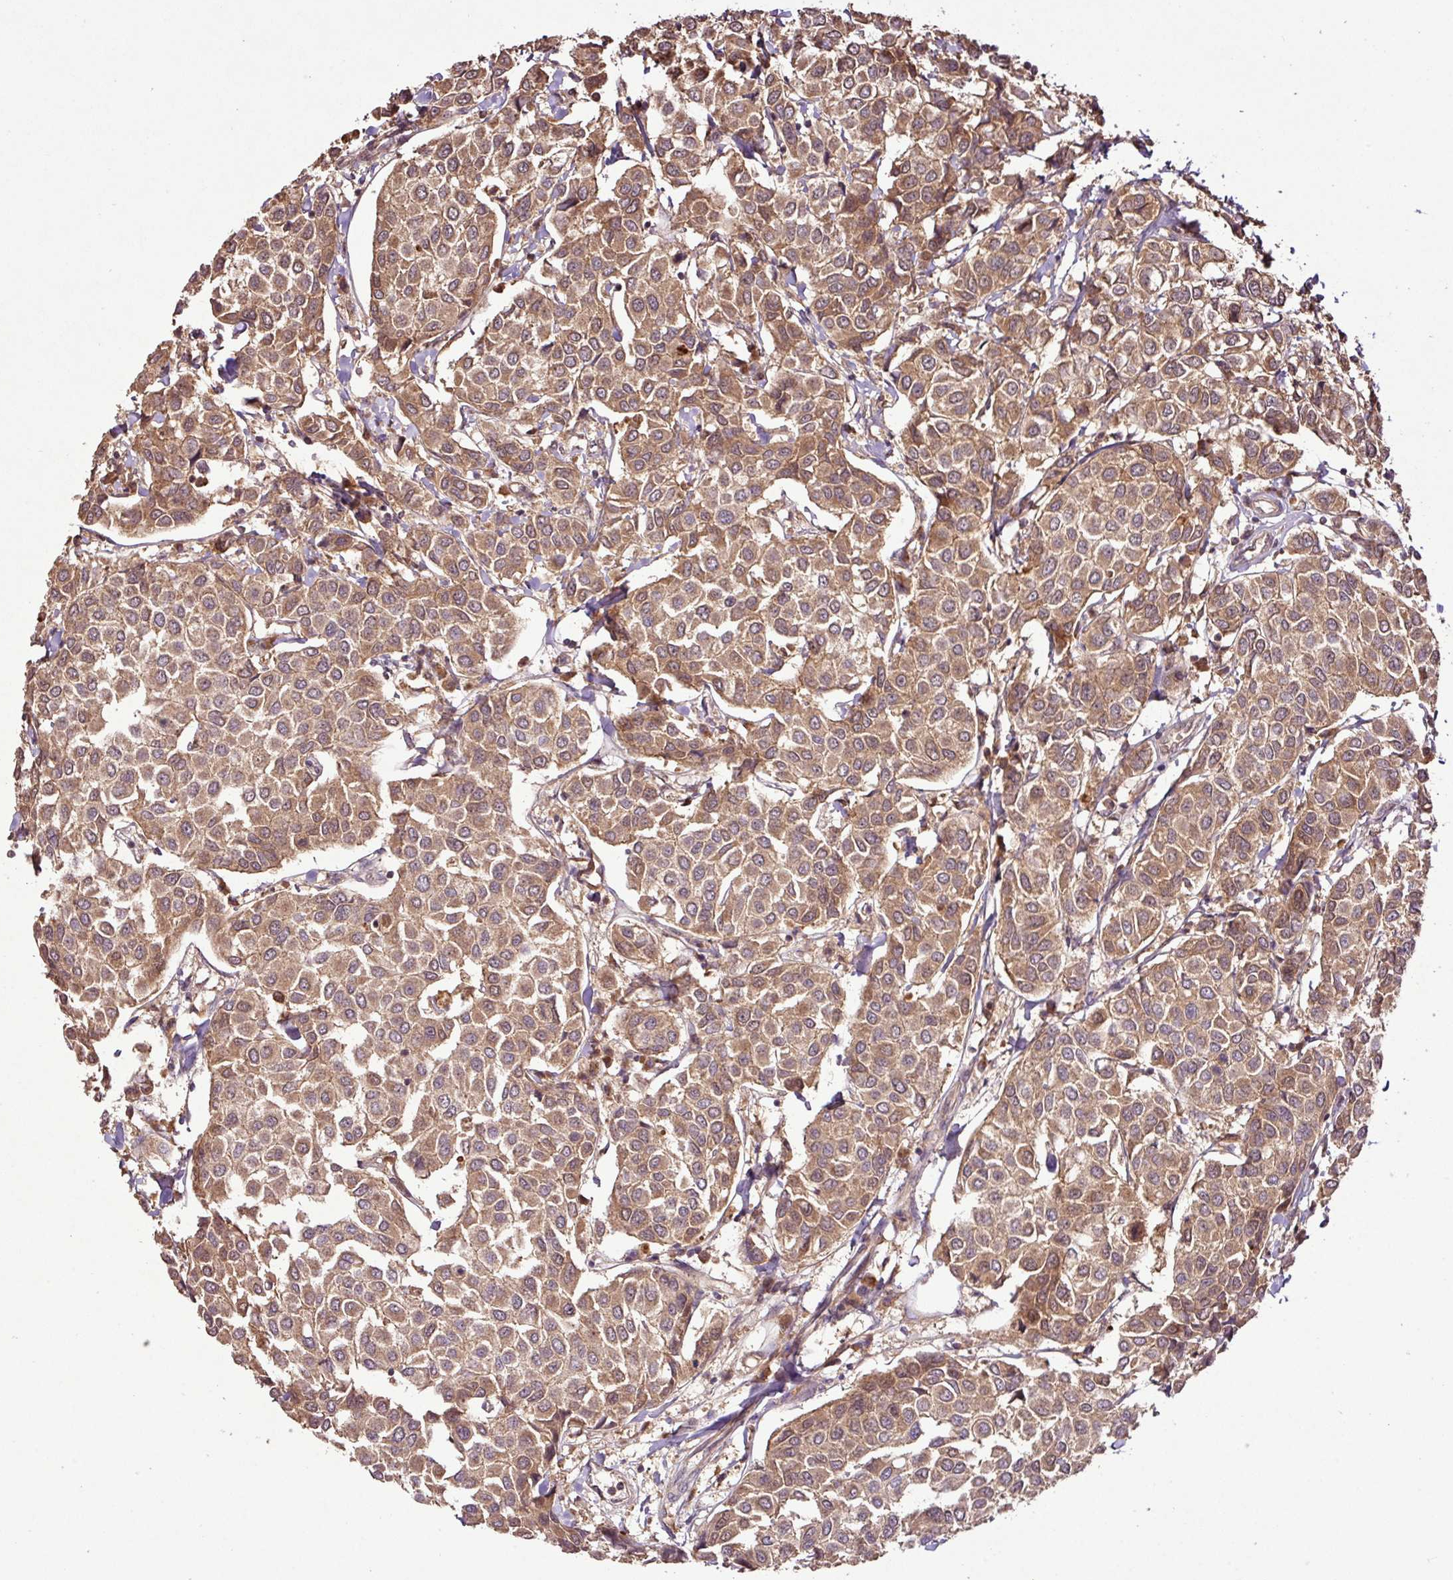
{"staining": {"intensity": "moderate", "quantity": ">75%", "location": "cytoplasmic/membranous,nuclear"}, "tissue": "breast cancer", "cell_type": "Tumor cells", "image_type": "cancer", "snomed": [{"axis": "morphology", "description": "Duct carcinoma"}, {"axis": "topography", "description": "Breast"}], "caption": "IHC histopathology image of neoplastic tissue: breast cancer (intraductal carcinoma) stained using immunohistochemistry (IHC) demonstrates medium levels of moderate protein expression localized specifically in the cytoplasmic/membranous and nuclear of tumor cells, appearing as a cytoplasmic/membranous and nuclear brown color.", "gene": "FAIM", "patient": {"sex": "female", "age": 55}}